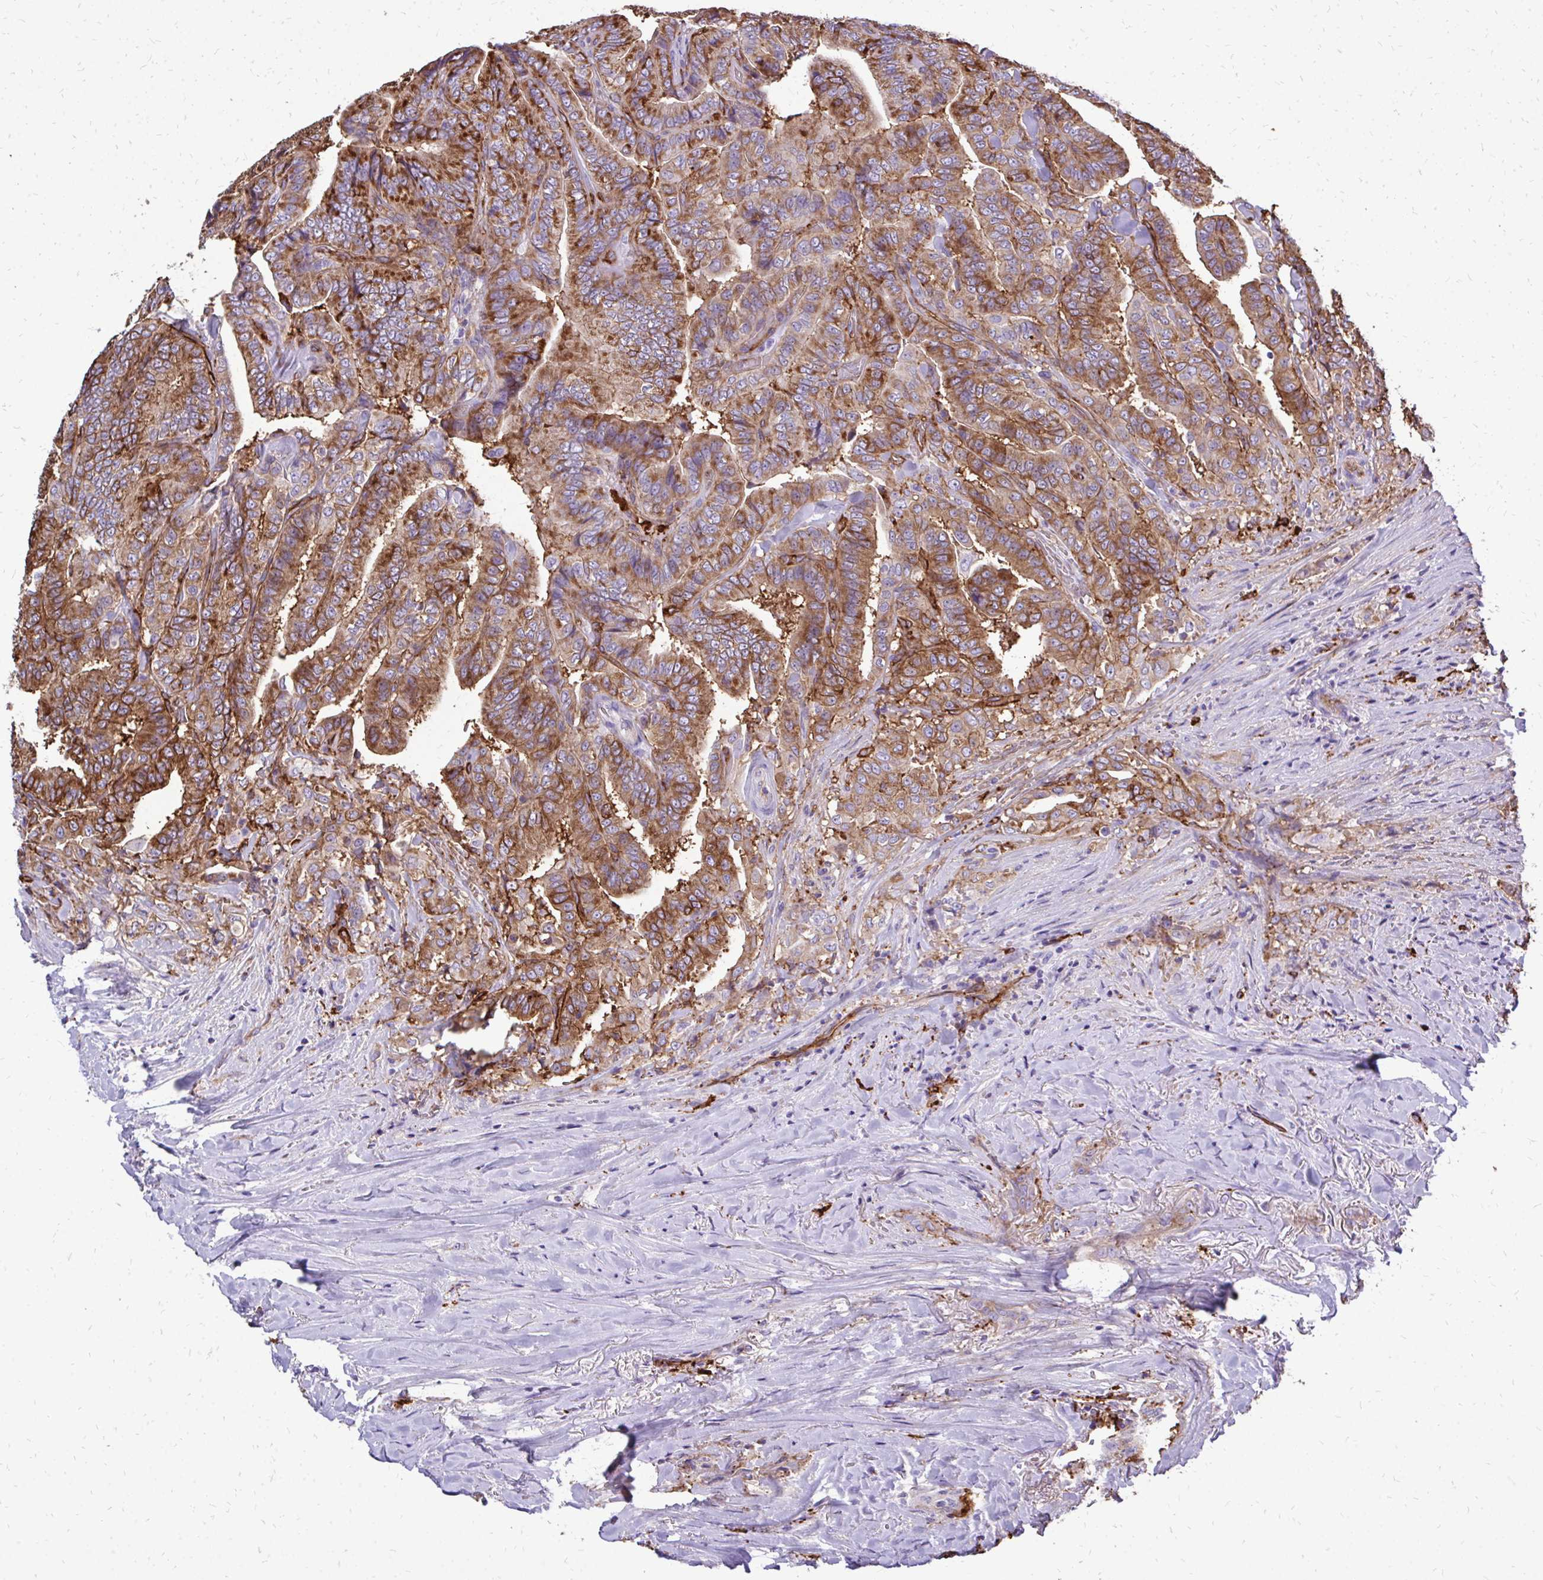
{"staining": {"intensity": "moderate", "quantity": ">75%", "location": "cytoplasmic/membranous"}, "tissue": "thyroid cancer", "cell_type": "Tumor cells", "image_type": "cancer", "snomed": [{"axis": "morphology", "description": "Papillary adenocarcinoma, NOS"}, {"axis": "topography", "description": "Thyroid gland"}], "caption": "Immunohistochemistry (IHC) photomicrograph of neoplastic tissue: human thyroid papillary adenocarcinoma stained using immunohistochemistry reveals medium levels of moderate protein expression localized specifically in the cytoplasmic/membranous of tumor cells, appearing as a cytoplasmic/membranous brown color.", "gene": "MARCKSL1", "patient": {"sex": "male", "age": 61}}